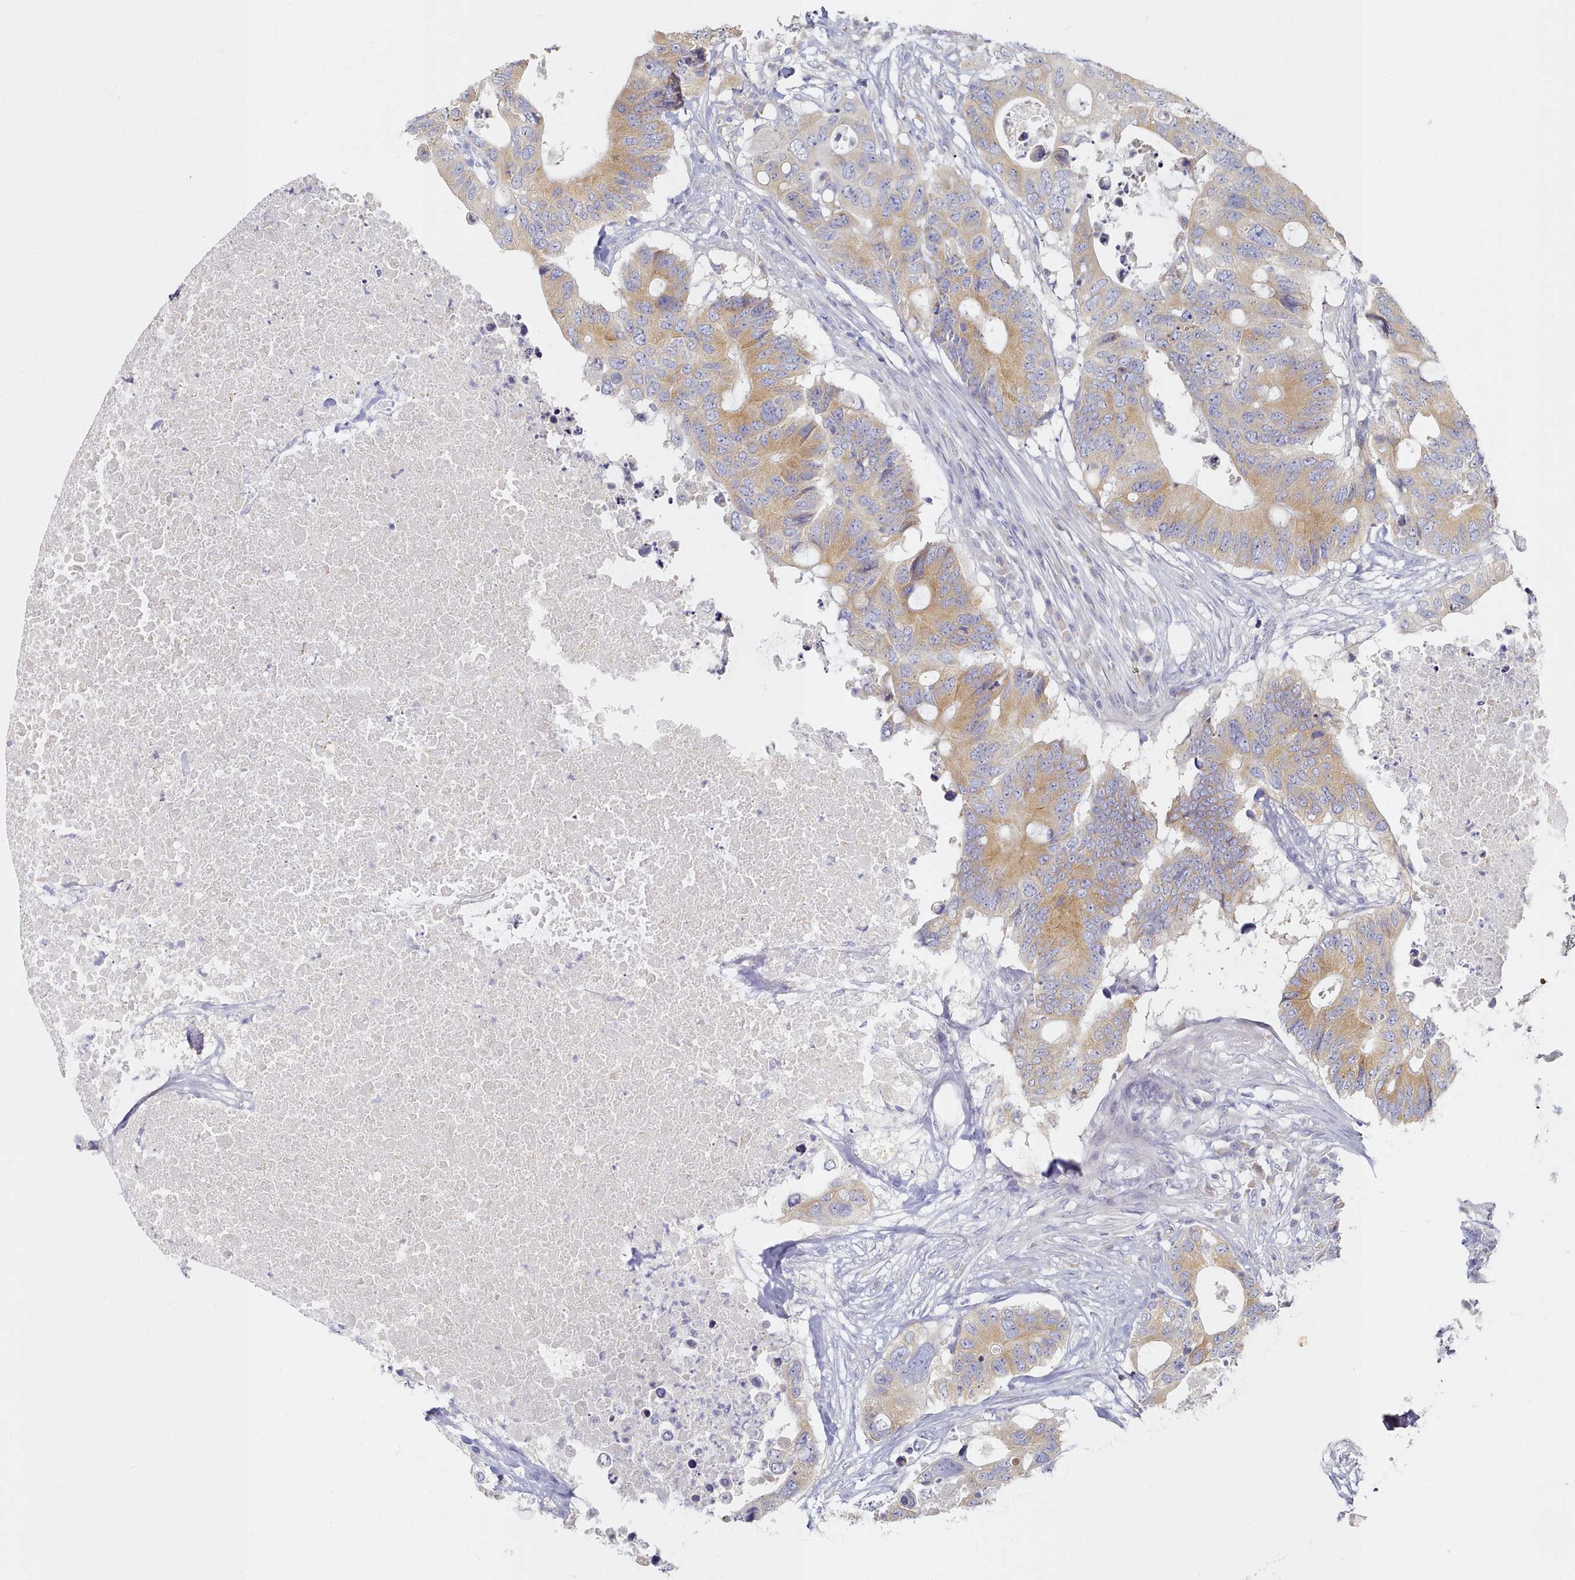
{"staining": {"intensity": "moderate", "quantity": ">75%", "location": "cytoplasmic/membranous"}, "tissue": "colorectal cancer", "cell_type": "Tumor cells", "image_type": "cancer", "snomed": [{"axis": "morphology", "description": "Adenocarcinoma, NOS"}, {"axis": "topography", "description": "Colon"}], "caption": "A micrograph showing moderate cytoplasmic/membranous positivity in approximately >75% of tumor cells in colorectal adenocarcinoma, as visualized by brown immunohistochemical staining.", "gene": "TYW1B", "patient": {"sex": "male", "age": 71}}